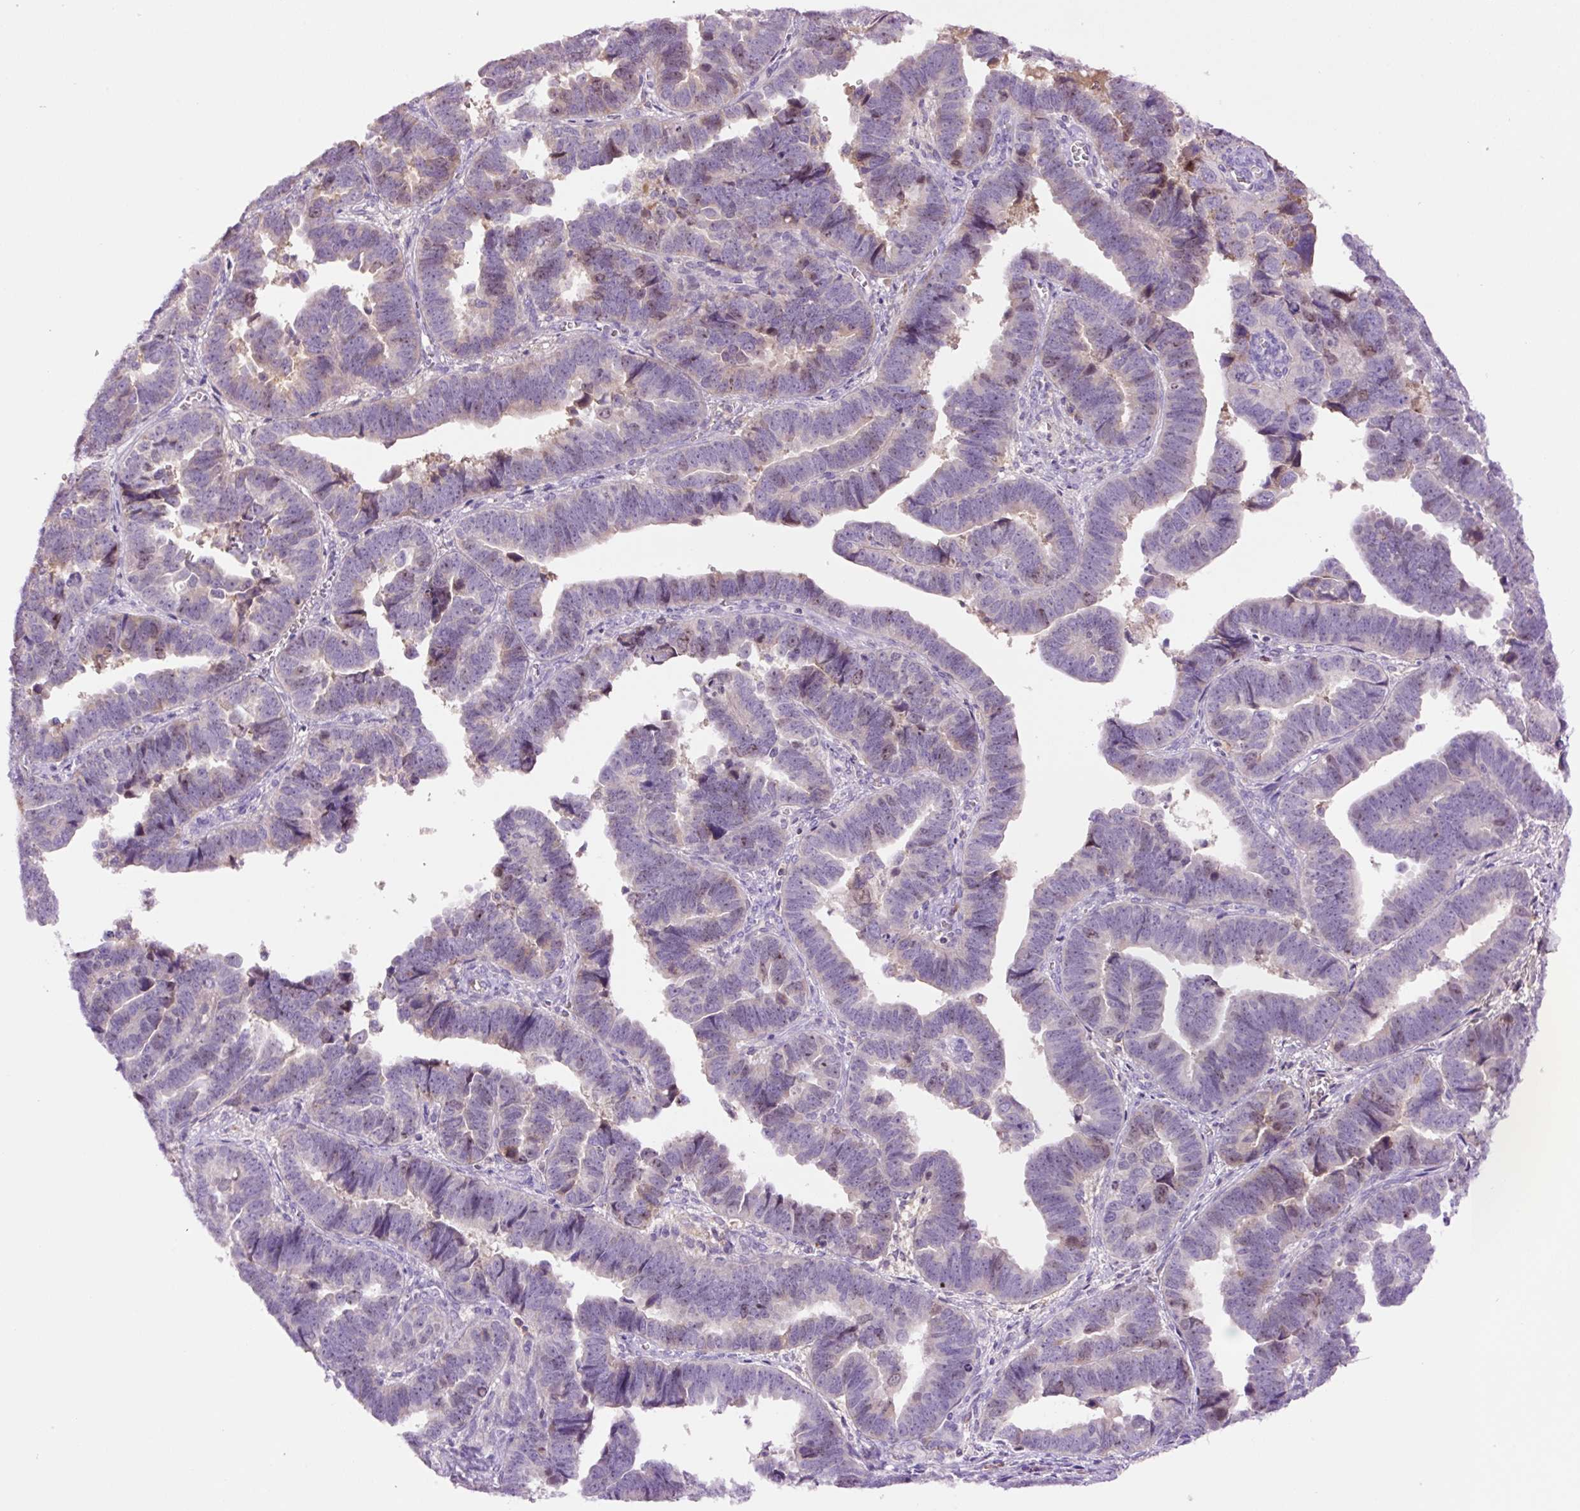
{"staining": {"intensity": "weak", "quantity": "<25%", "location": "nuclear"}, "tissue": "endometrial cancer", "cell_type": "Tumor cells", "image_type": "cancer", "snomed": [{"axis": "morphology", "description": "Adenocarcinoma, NOS"}, {"axis": "topography", "description": "Endometrium"}], "caption": "Protein analysis of endometrial cancer reveals no significant positivity in tumor cells.", "gene": "DPPA4", "patient": {"sex": "female", "age": 75}}